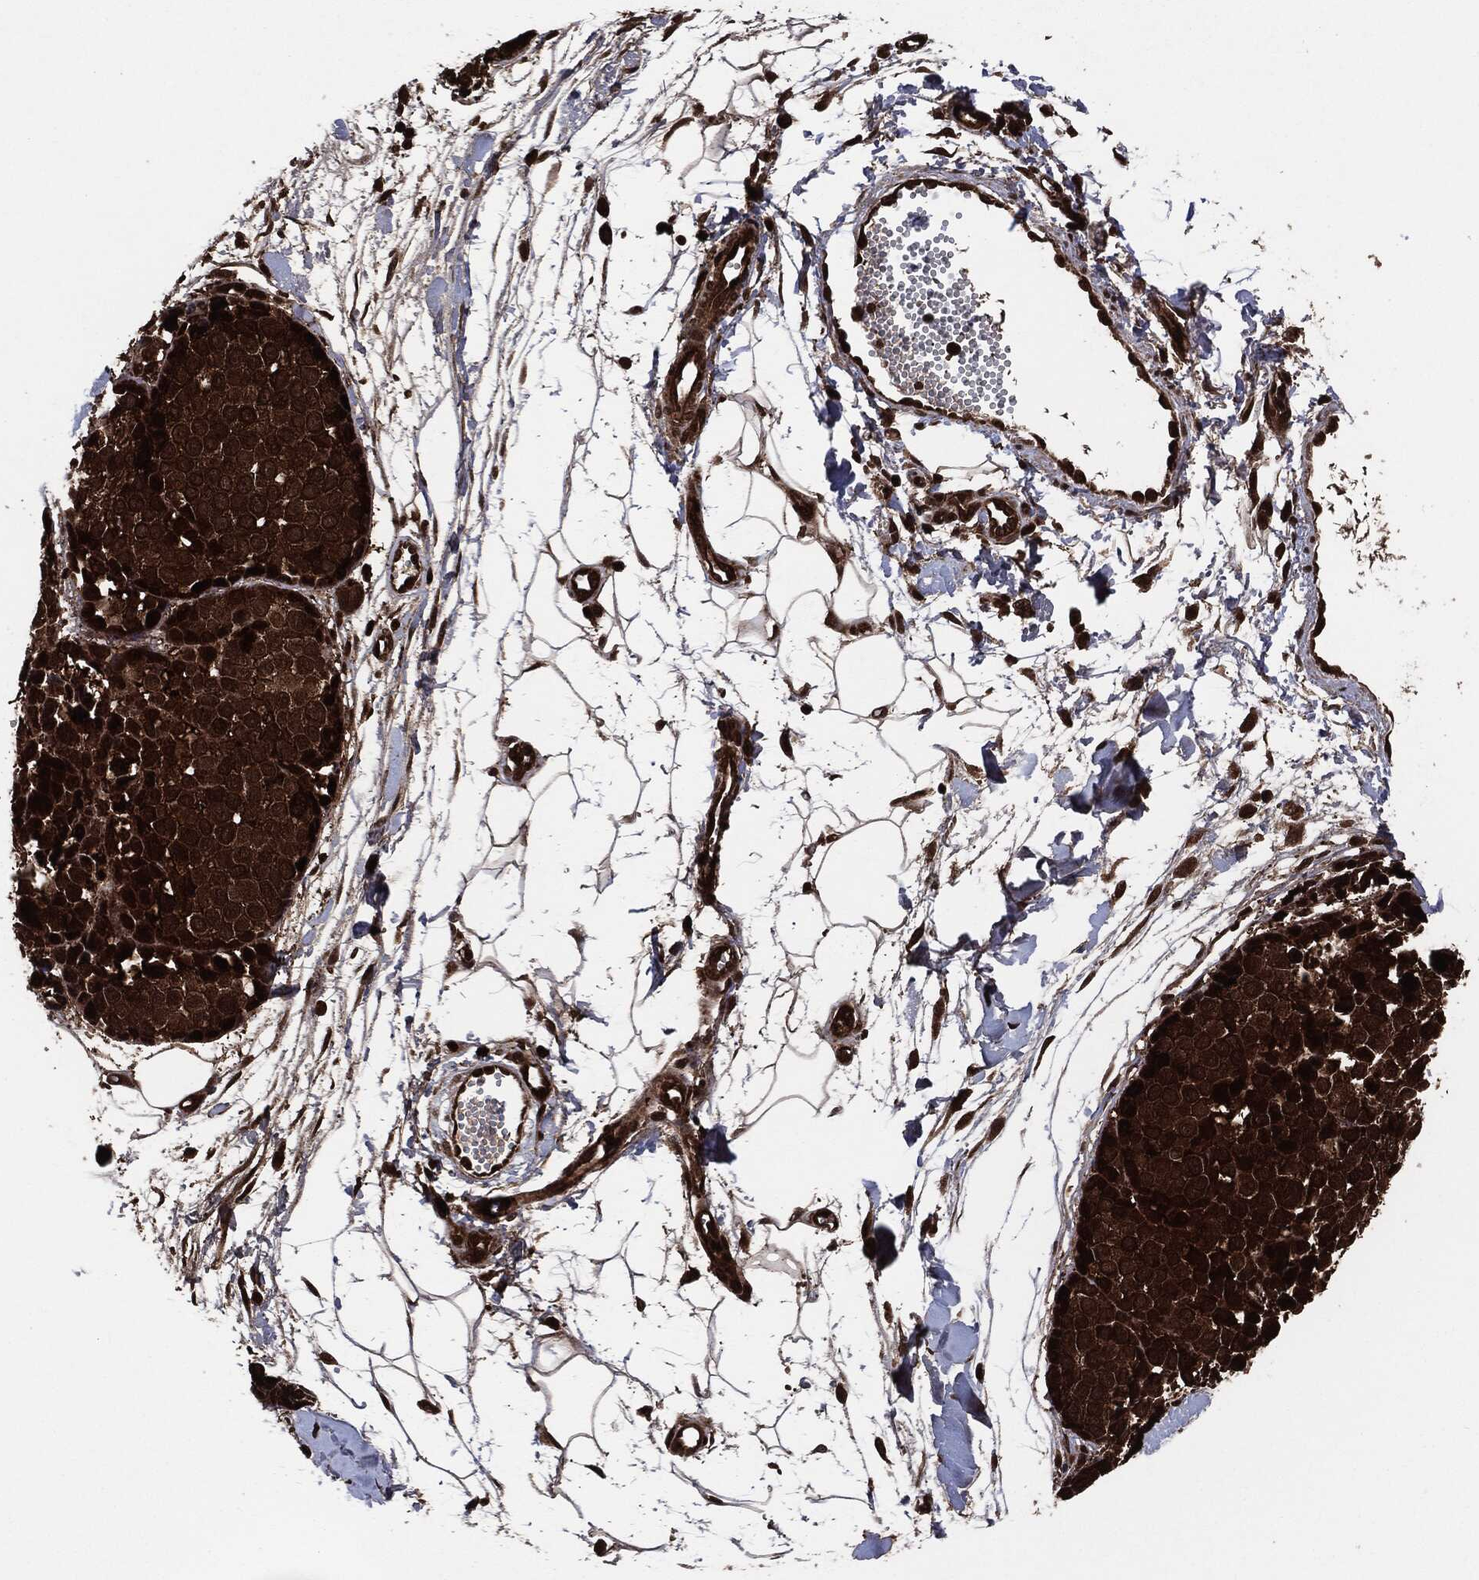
{"staining": {"intensity": "strong", "quantity": ">75%", "location": "cytoplasmic/membranous"}, "tissue": "melanoma", "cell_type": "Tumor cells", "image_type": "cancer", "snomed": [{"axis": "morphology", "description": "Malignant melanoma, NOS"}, {"axis": "topography", "description": "Skin"}], "caption": "Immunohistochemistry (IHC) of malignant melanoma demonstrates high levels of strong cytoplasmic/membranous positivity in approximately >75% of tumor cells.", "gene": "YWHAB", "patient": {"sex": "female", "age": 86}}